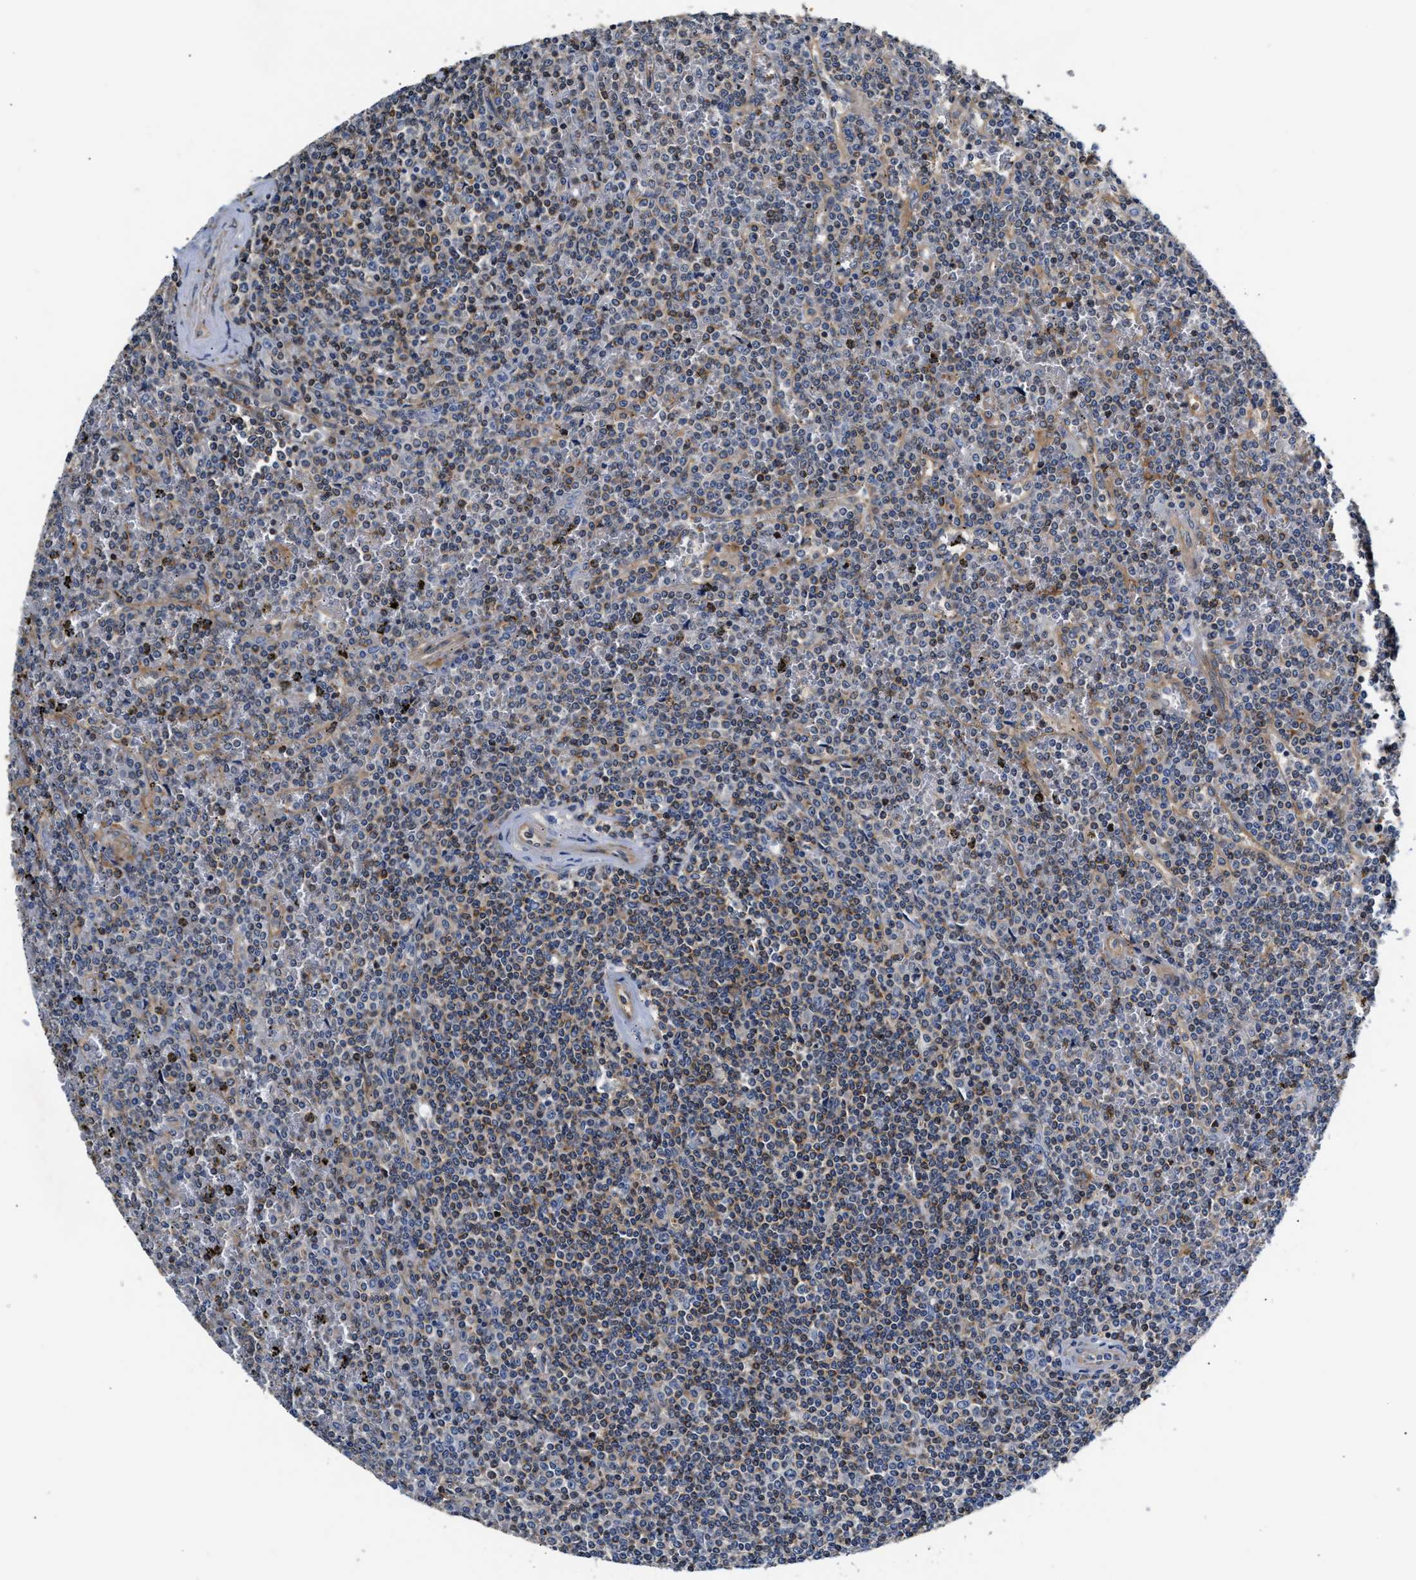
{"staining": {"intensity": "weak", "quantity": "25%-75%", "location": "cytoplasmic/membranous"}, "tissue": "lymphoma", "cell_type": "Tumor cells", "image_type": "cancer", "snomed": [{"axis": "morphology", "description": "Malignant lymphoma, non-Hodgkin's type, Low grade"}, {"axis": "topography", "description": "Spleen"}], "caption": "About 25%-75% of tumor cells in human lymphoma reveal weak cytoplasmic/membranous protein expression as visualized by brown immunohistochemical staining.", "gene": "TEX2", "patient": {"sex": "female", "age": 19}}